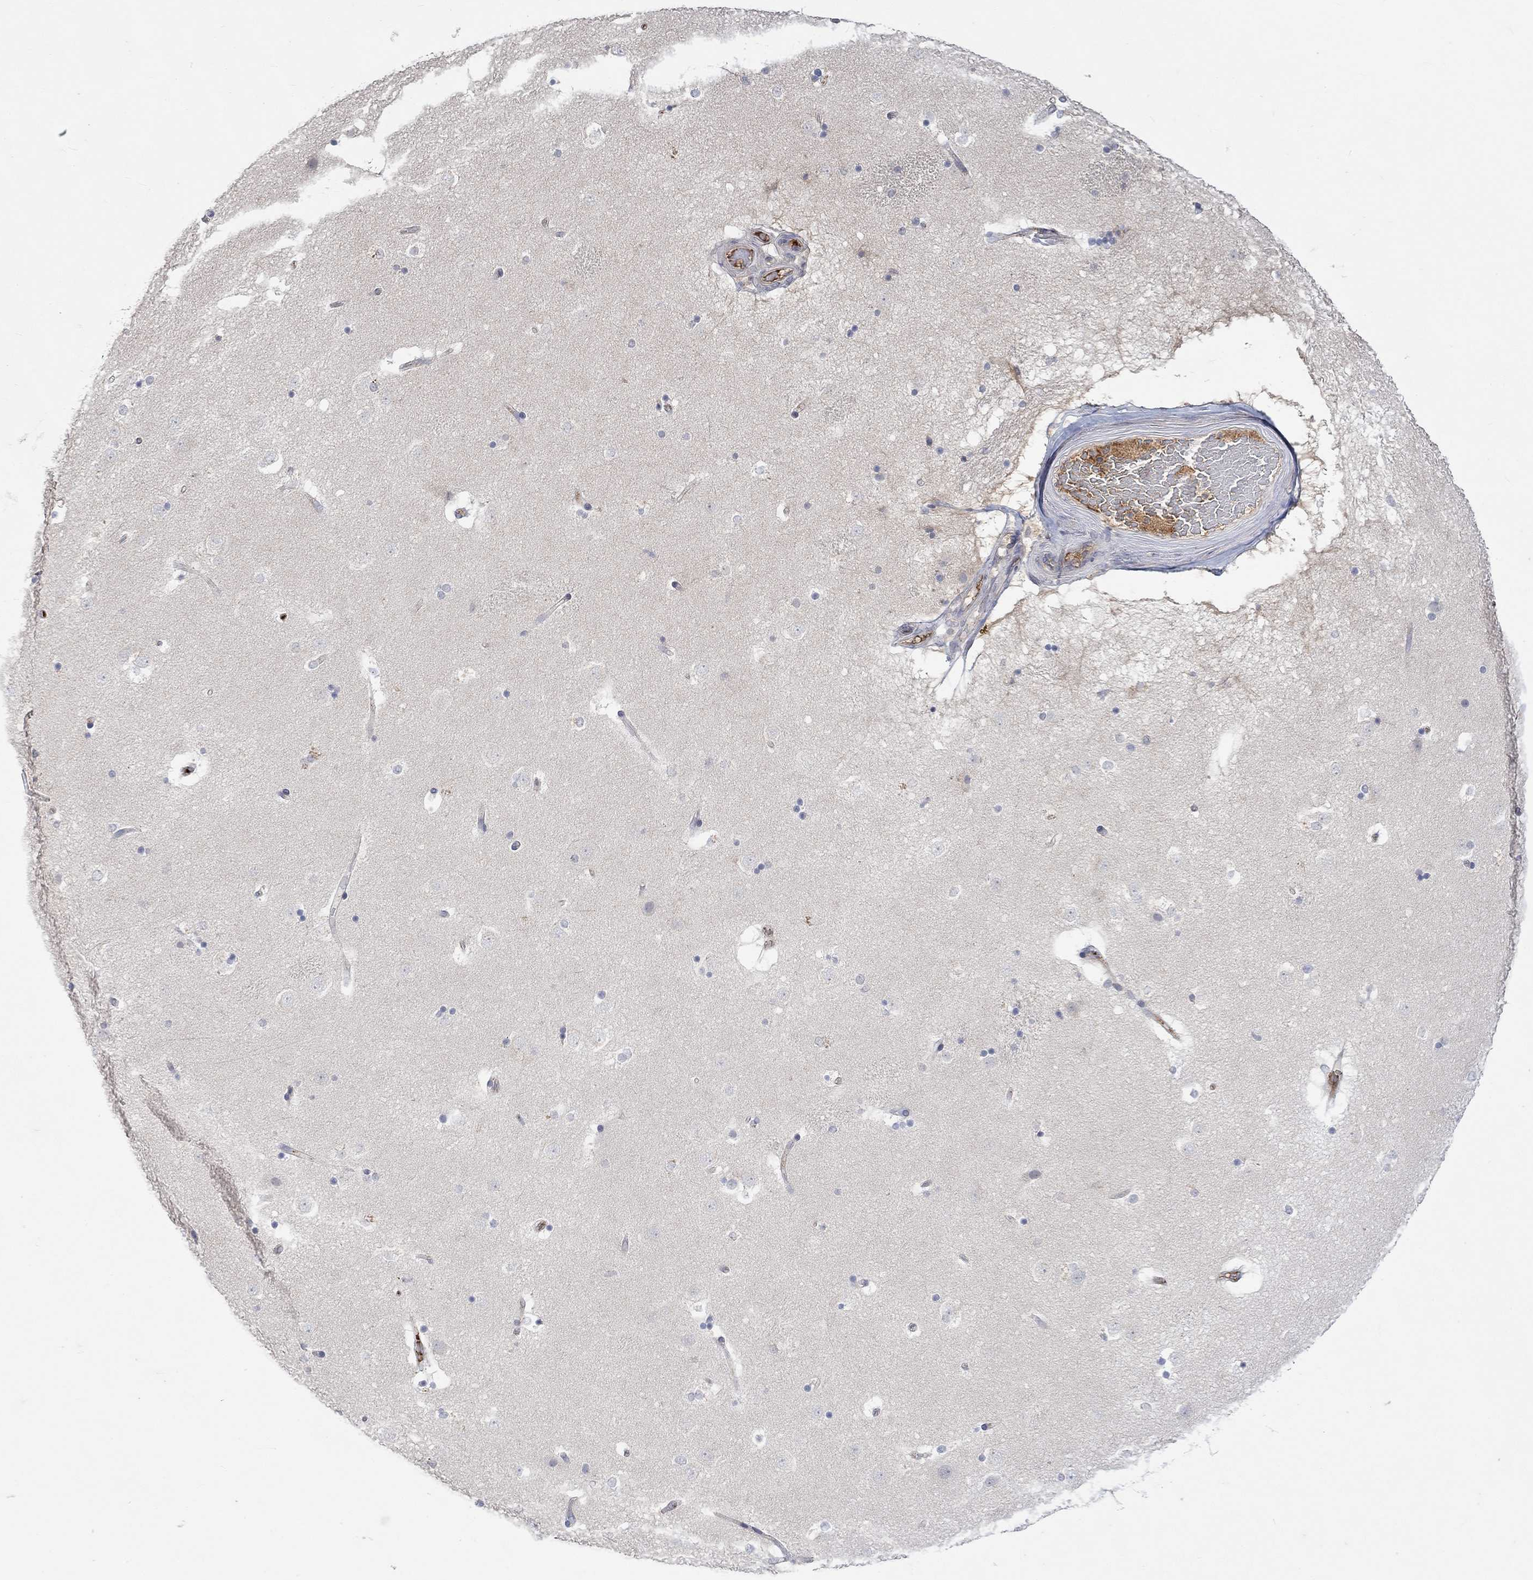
{"staining": {"intensity": "negative", "quantity": "none", "location": "none"}, "tissue": "caudate", "cell_type": "Glial cells", "image_type": "normal", "snomed": [{"axis": "morphology", "description": "Normal tissue, NOS"}, {"axis": "topography", "description": "Lateral ventricle wall"}], "caption": "Immunohistochemical staining of benign human caudate displays no significant staining in glial cells. (Immunohistochemistry, brightfield microscopy, high magnification).", "gene": "MSTN", "patient": {"sex": "male", "age": 51}}